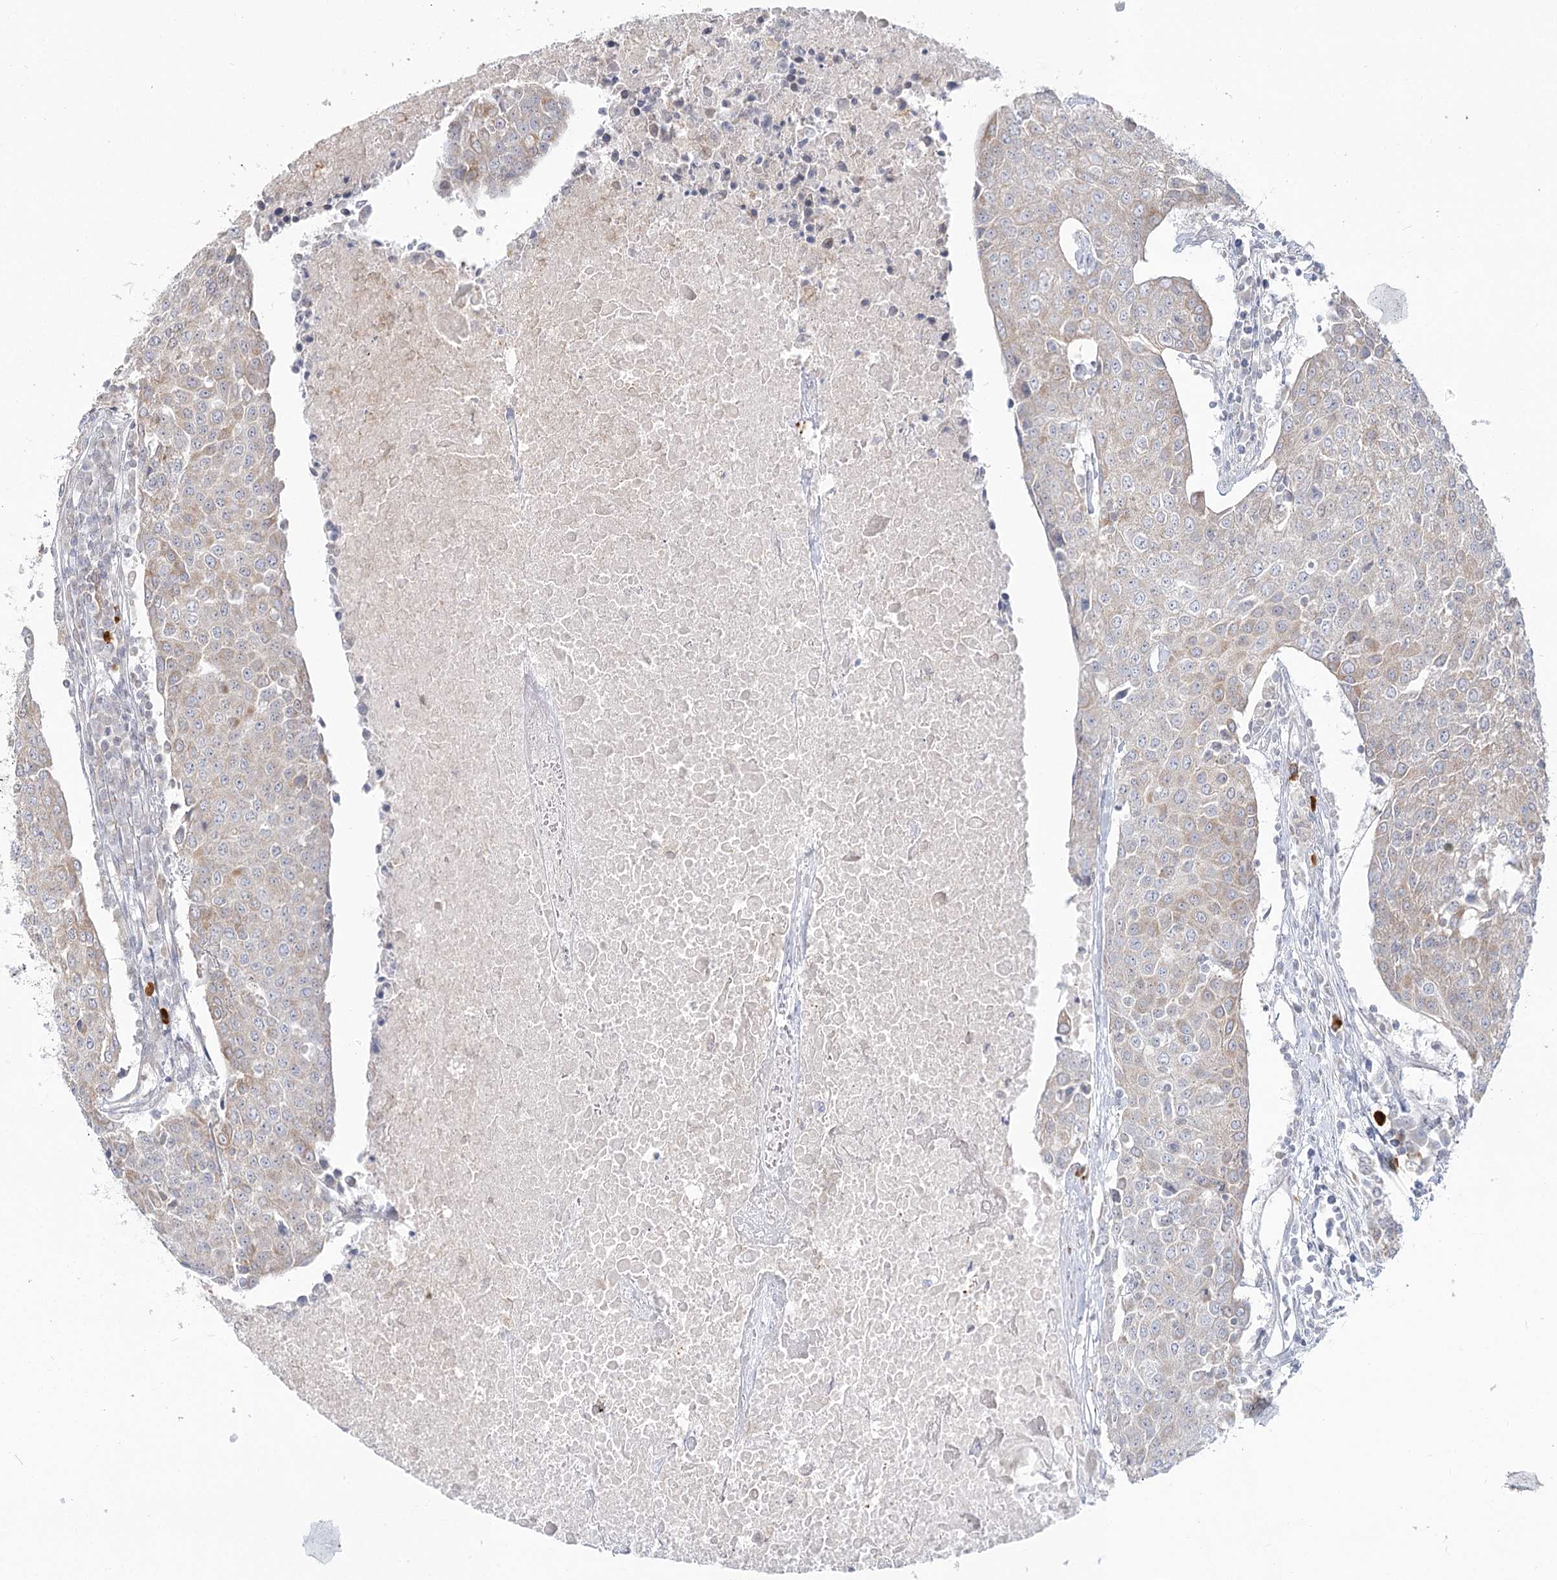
{"staining": {"intensity": "weak", "quantity": "<25%", "location": "cytoplasmic/membranous"}, "tissue": "urothelial cancer", "cell_type": "Tumor cells", "image_type": "cancer", "snomed": [{"axis": "morphology", "description": "Urothelial carcinoma, High grade"}, {"axis": "topography", "description": "Urinary bladder"}], "caption": "A high-resolution micrograph shows immunohistochemistry (IHC) staining of high-grade urothelial carcinoma, which demonstrates no significant positivity in tumor cells.", "gene": "MTMR3", "patient": {"sex": "female", "age": 85}}